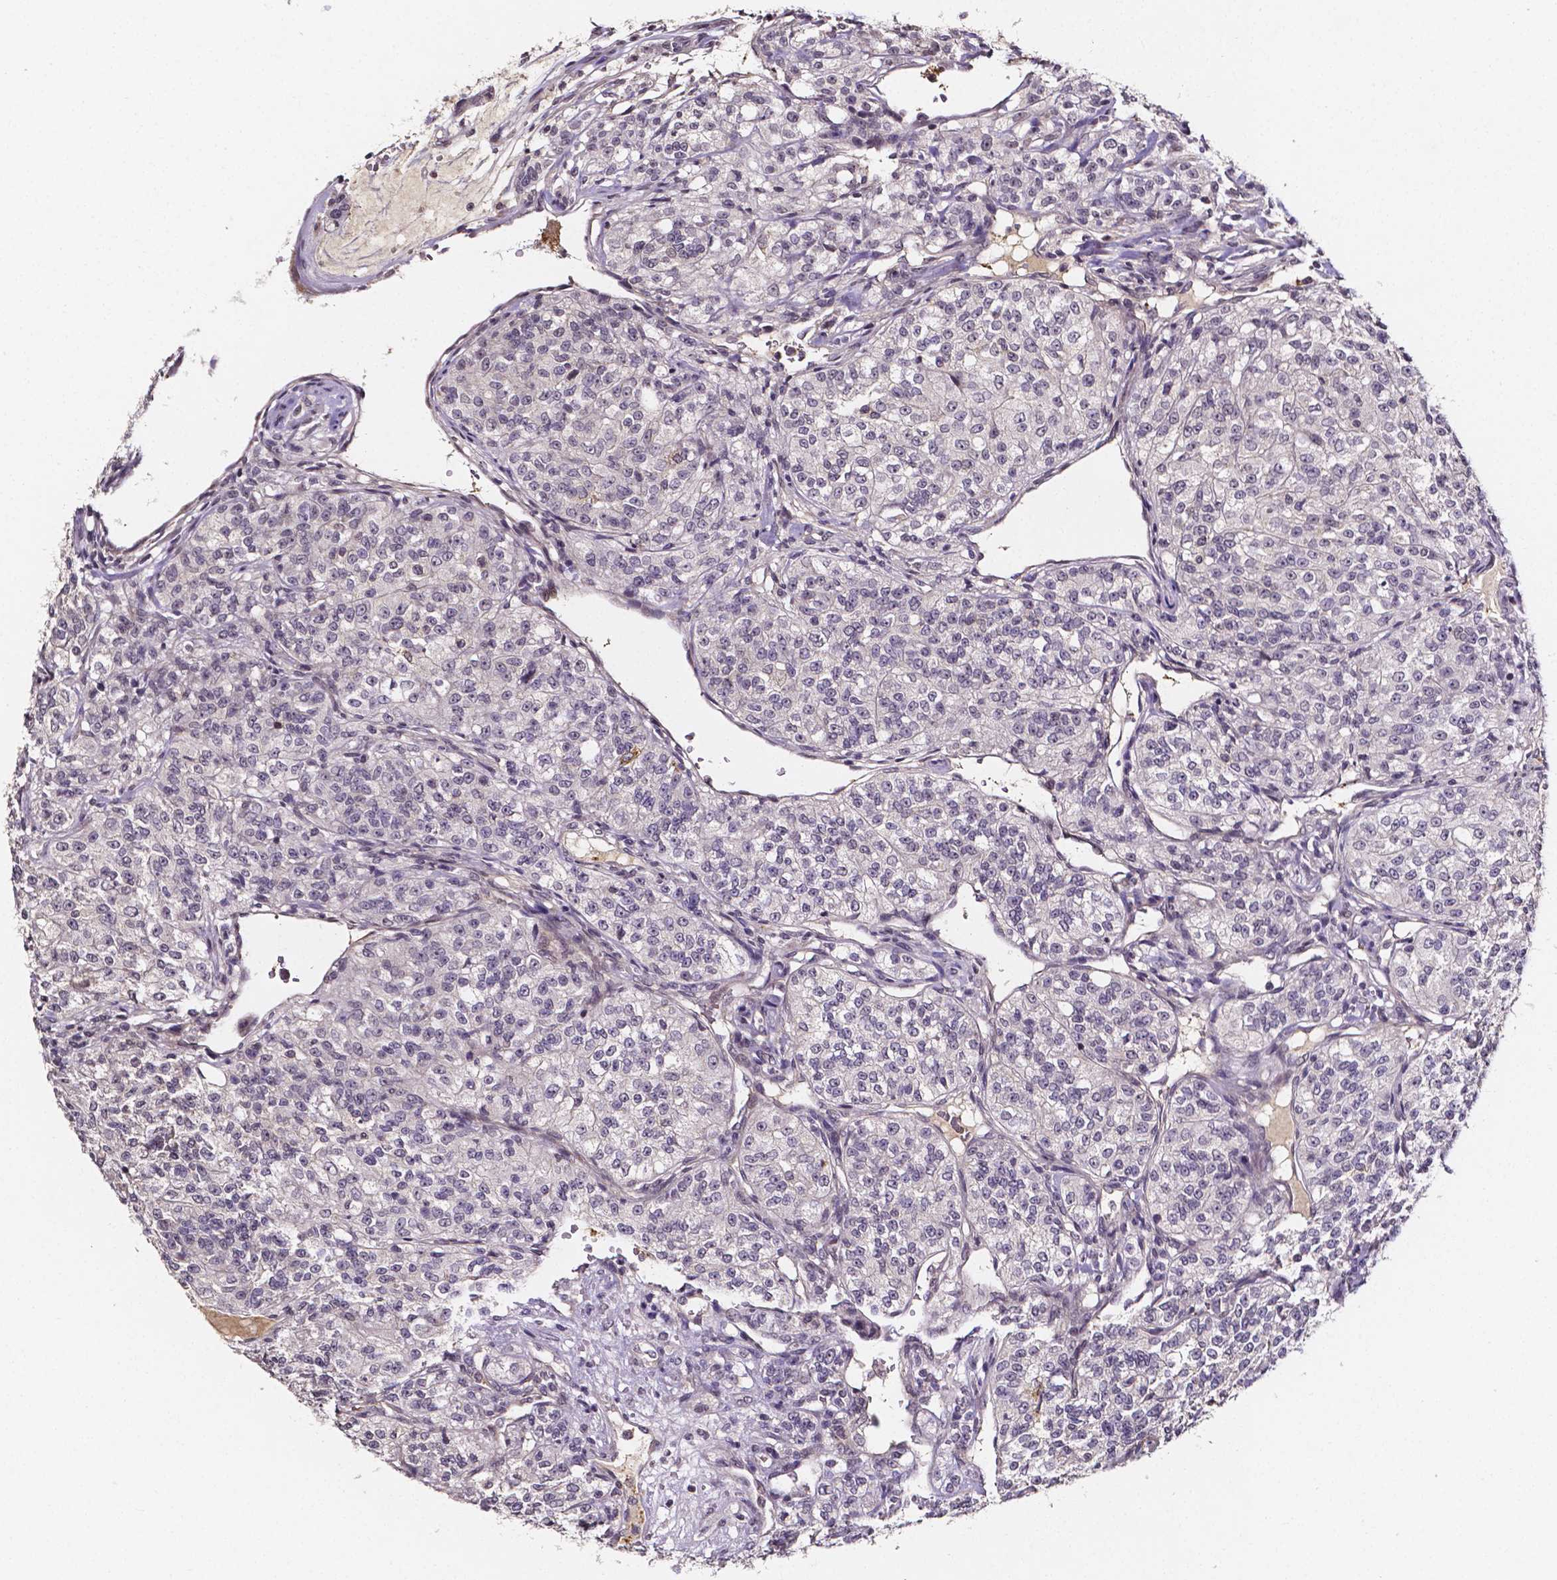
{"staining": {"intensity": "negative", "quantity": "none", "location": "none"}, "tissue": "renal cancer", "cell_type": "Tumor cells", "image_type": "cancer", "snomed": [{"axis": "morphology", "description": "Adenocarcinoma, NOS"}, {"axis": "topography", "description": "Kidney"}], "caption": "IHC of adenocarcinoma (renal) displays no staining in tumor cells.", "gene": "NRGN", "patient": {"sex": "female", "age": 63}}